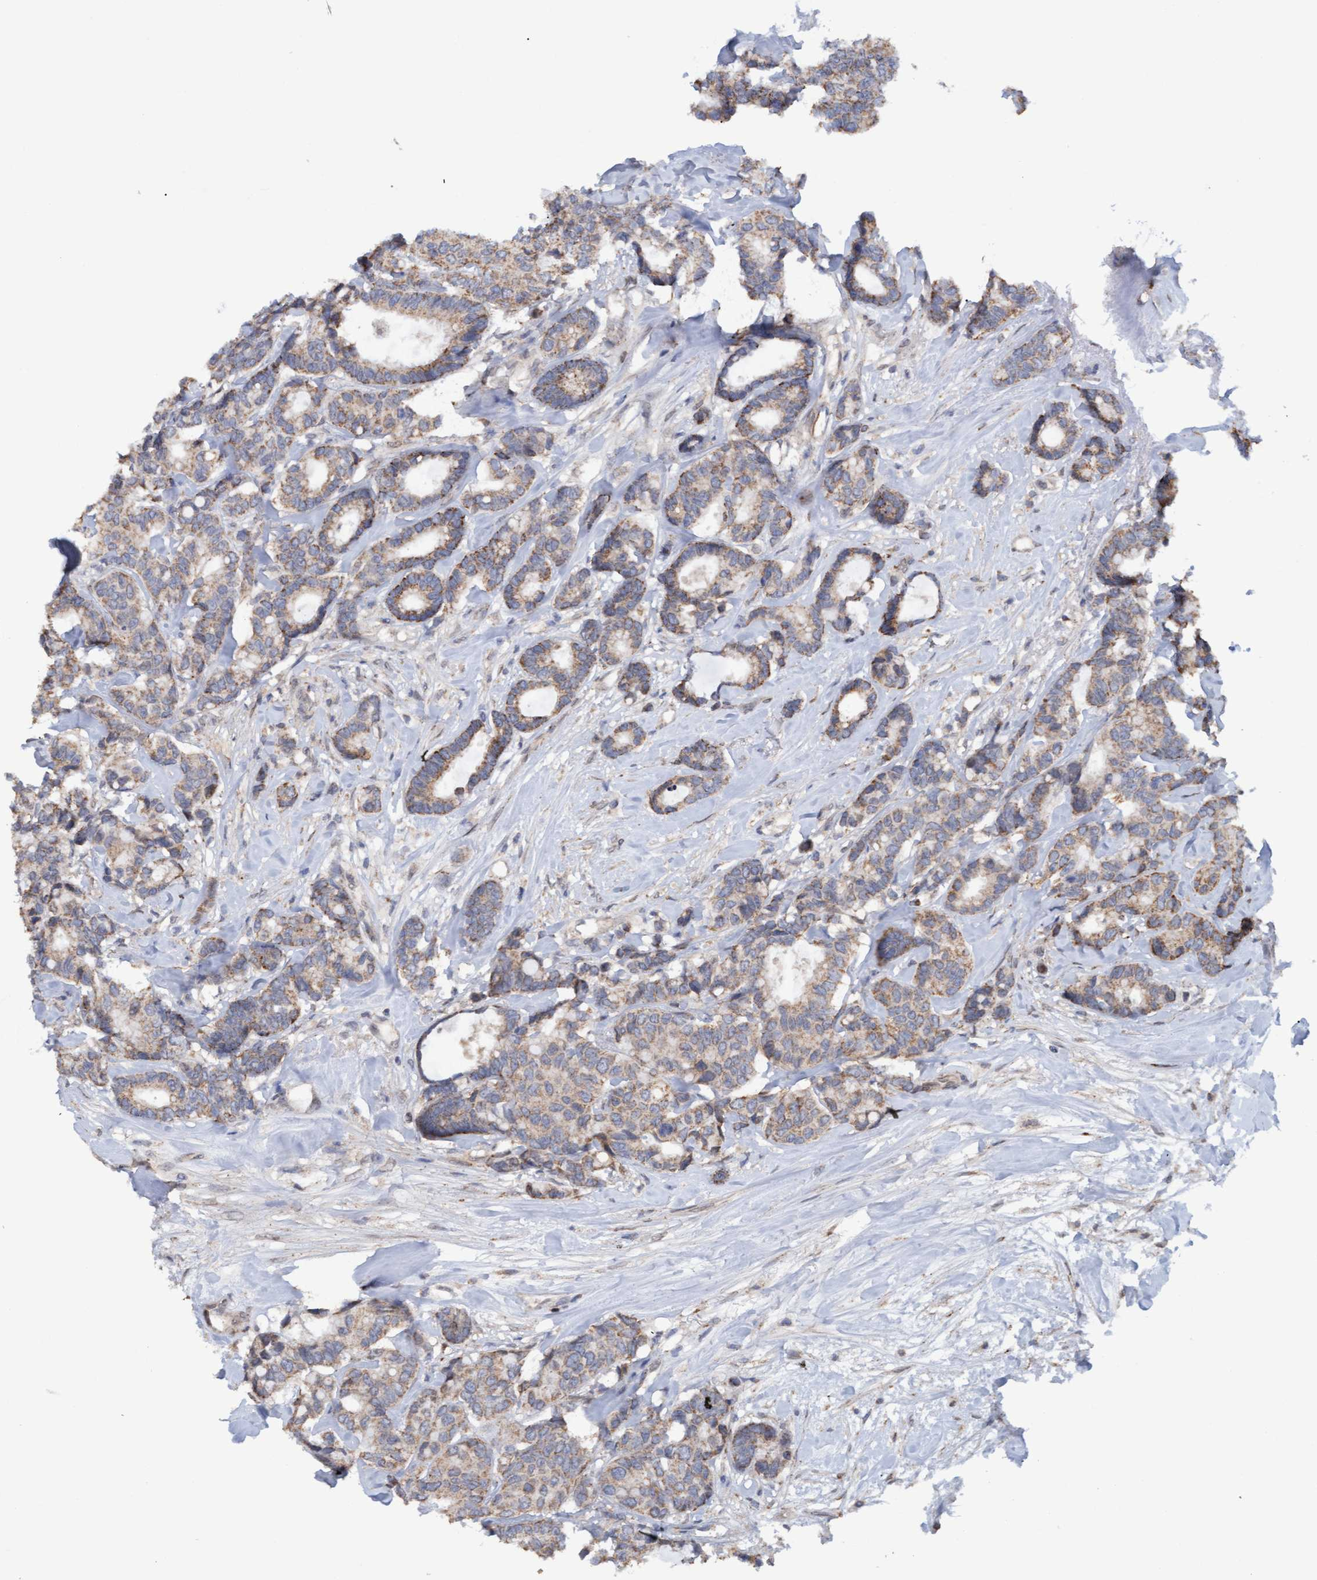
{"staining": {"intensity": "weak", "quantity": ">75%", "location": "cytoplasmic/membranous"}, "tissue": "breast cancer", "cell_type": "Tumor cells", "image_type": "cancer", "snomed": [{"axis": "morphology", "description": "Duct carcinoma"}, {"axis": "topography", "description": "Breast"}], "caption": "Immunohistochemistry (IHC) (DAB) staining of breast cancer displays weak cytoplasmic/membranous protein positivity in about >75% of tumor cells.", "gene": "MGLL", "patient": {"sex": "female", "age": 87}}